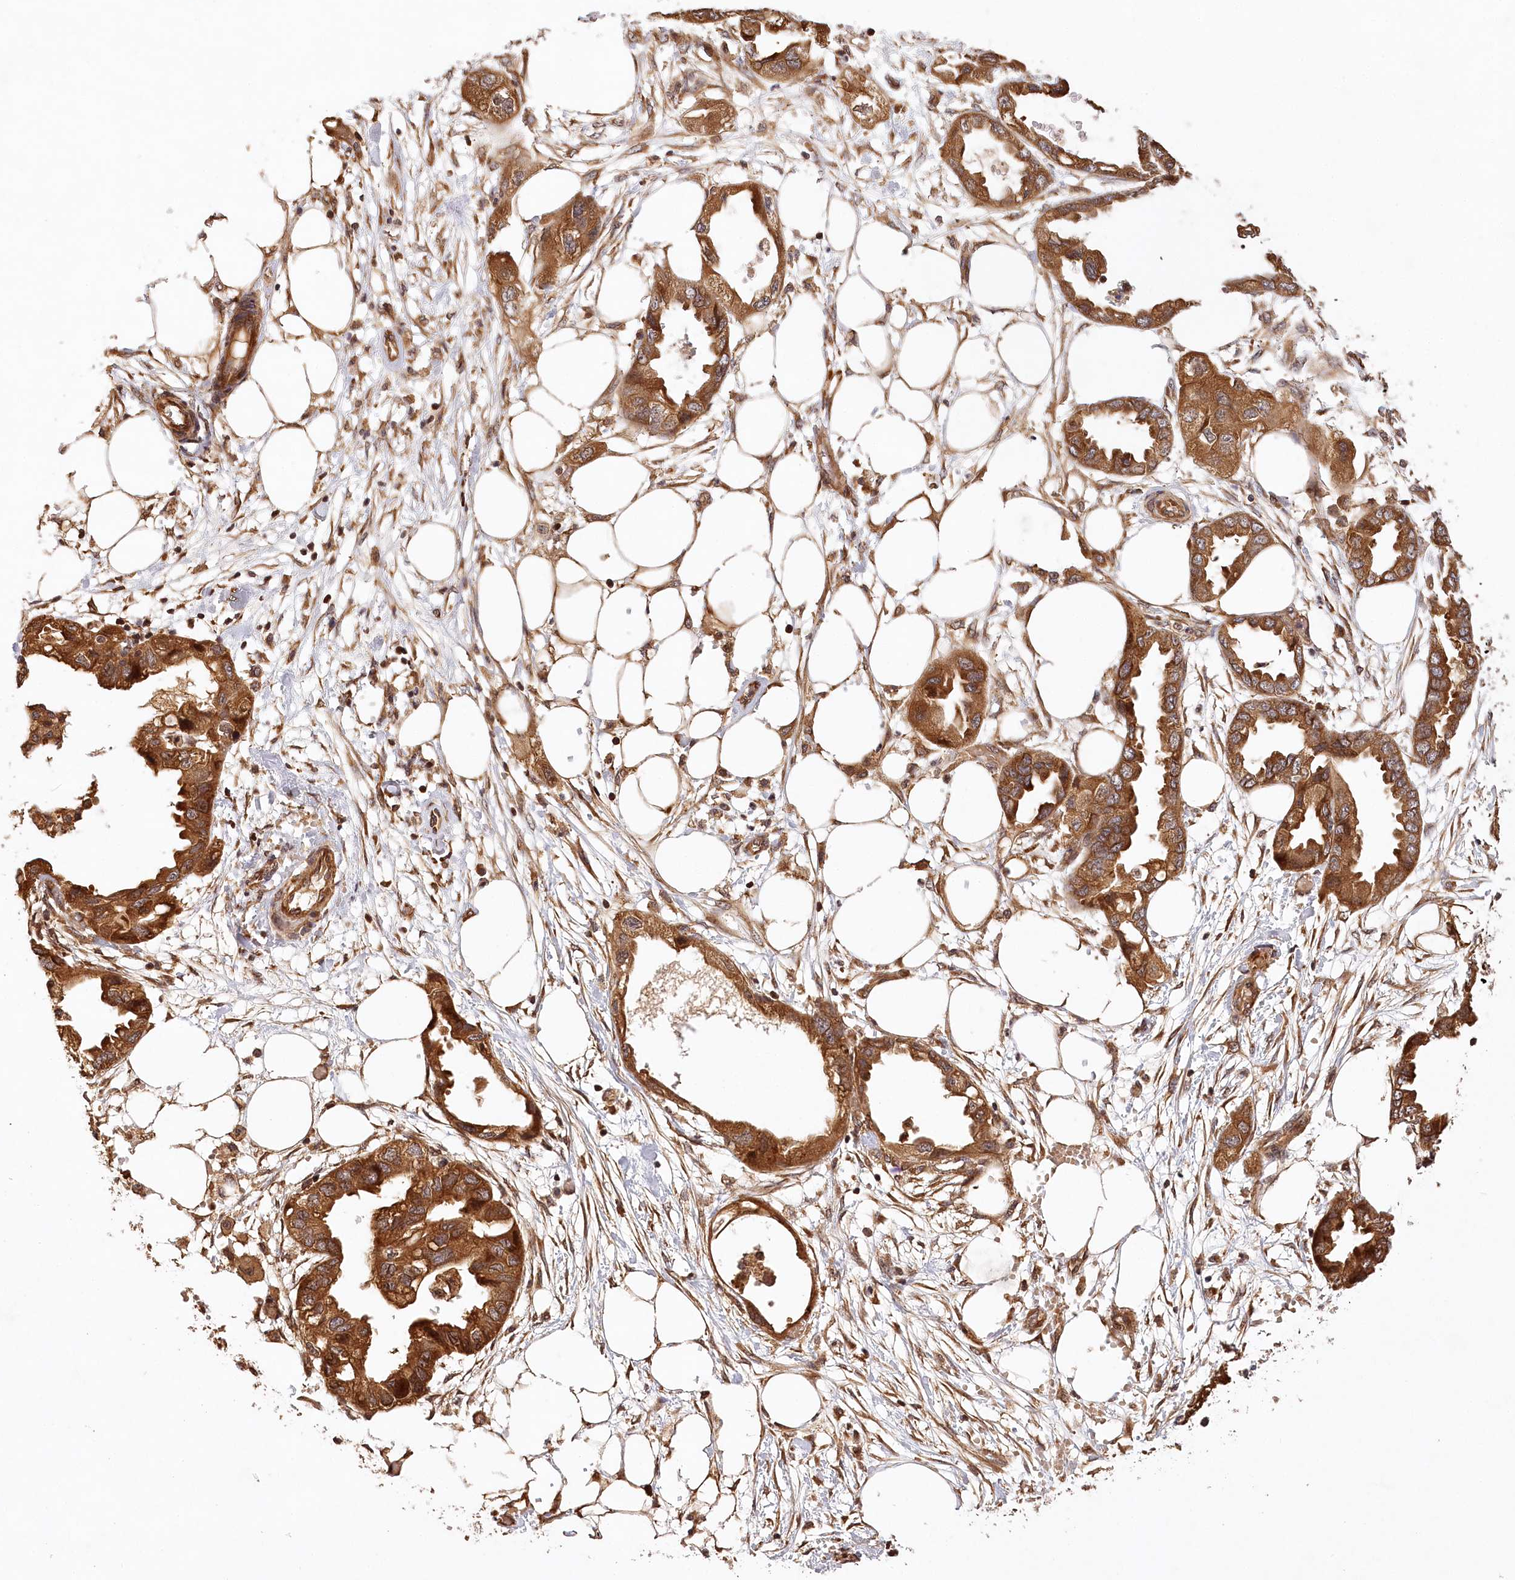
{"staining": {"intensity": "strong", "quantity": ">75%", "location": "cytoplasmic/membranous"}, "tissue": "endometrial cancer", "cell_type": "Tumor cells", "image_type": "cancer", "snomed": [{"axis": "morphology", "description": "Adenocarcinoma, NOS"}, {"axis": "morphology", "description": "Adenocarcinoma, metastatic, NOS"}, {"axis": "topography", "description": "Adipose tissue"}, {"axis": "topography", "description": "Endometrium"}], "caption": "Immunohistochemistry of human endometrial adenocarcinoma reveals high levels of strong cytoplasmic/membranous expression in approximately >75% of tumor cells.", "gene": "LSS", "patient": {"sex": "female", "age": 67}}